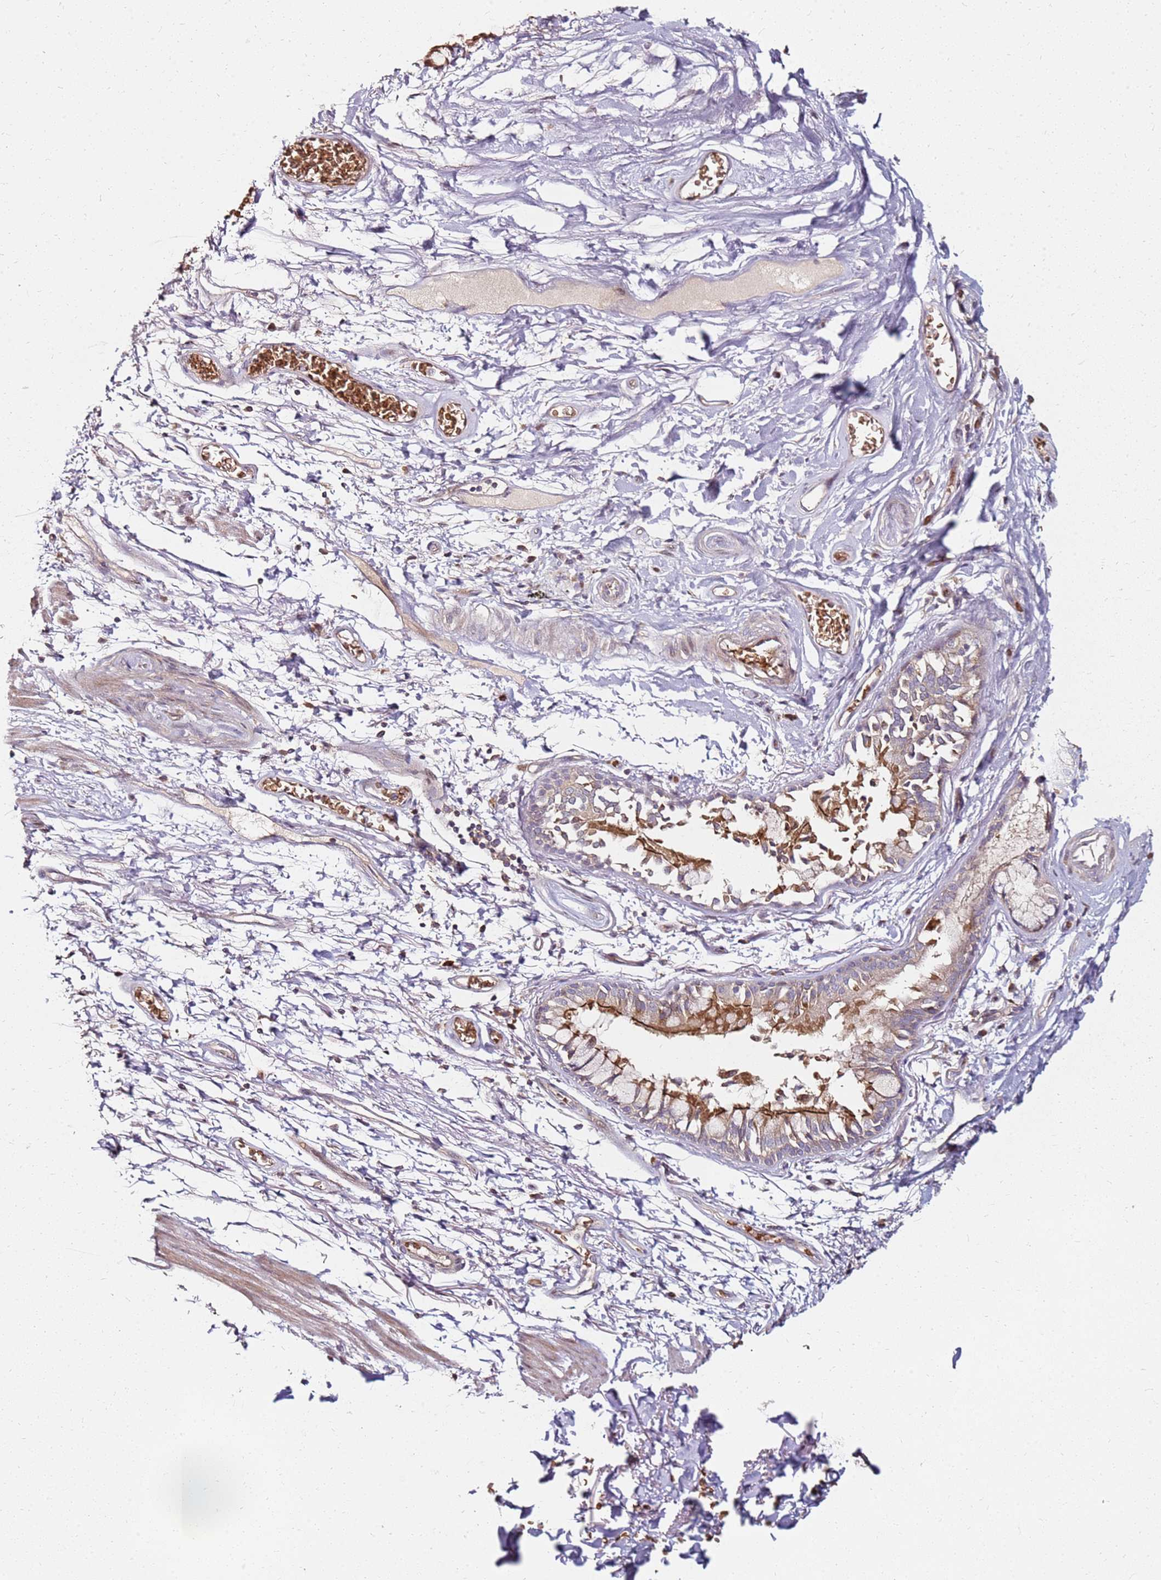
{"staining": {"intensity": "moderate", "quantity": "25%-75%", "location": "cytoplasmic/membranous"}, "tissue": "bronchus", "cell_type": "Respiratory epithelial cells", "image_type": "normal", "snomed": [{"axis": "morphology", "description": "Normal tissue, NOS"}, {"axis": "topography", "description": "Cartilage tissue"}], "caption": "A high-resolution micrograph shows immunohistochemistry staining of unremarkable bronchus, which exhibits moderate cytoplasmic/membranous expression in approximately 25%-75% of respiratory epithelial cells. Using DAB (brown) and hematoxylin (blue) stains, captured at high magnification using brightfield microscopy.", "gene": "RNF11", "patient": {"sex": "male", "age": 63}}